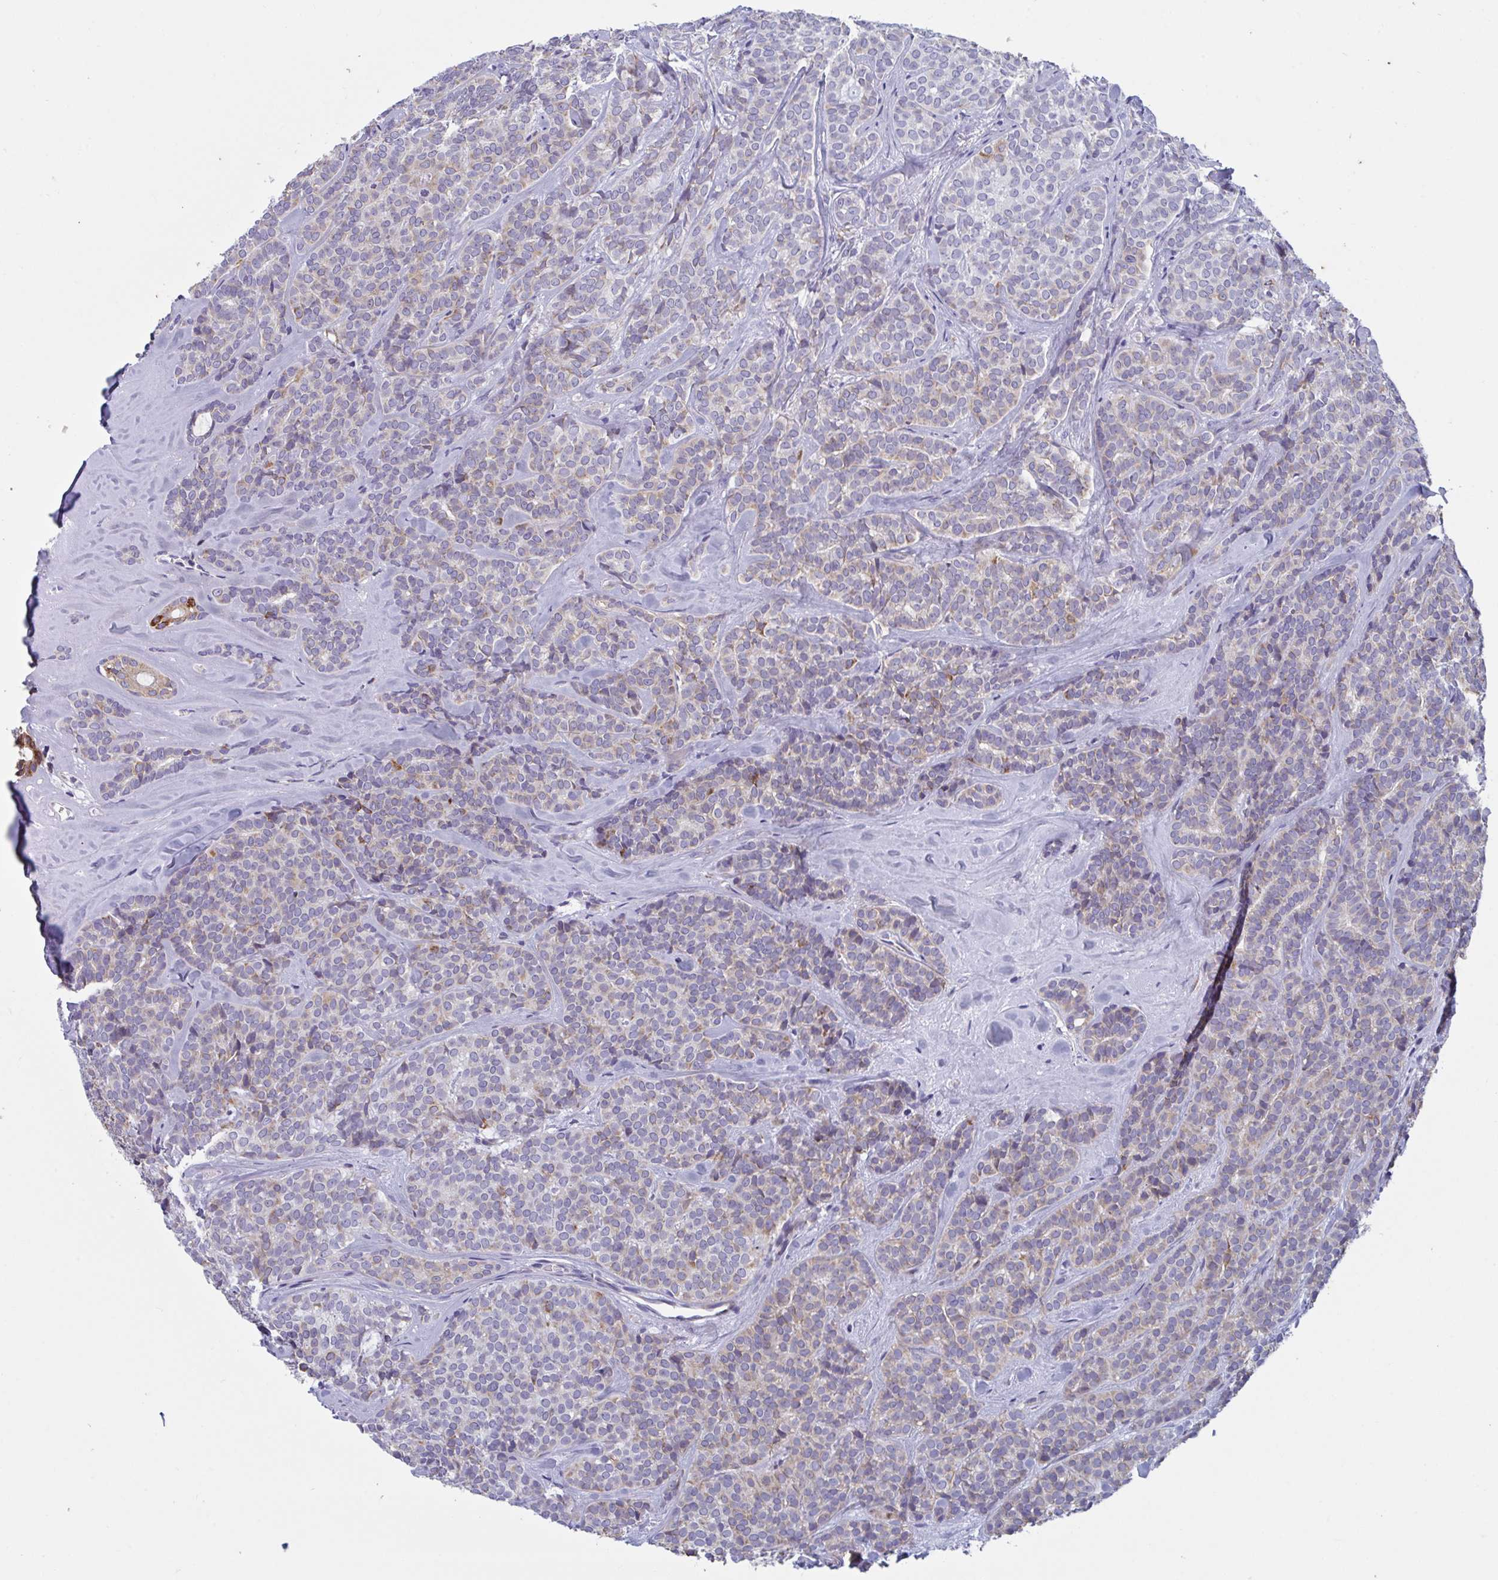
{"staining": {"intensity": "weak", "quantity": "25%-75%", "location": "cytoplasmic/membranous"}, "tissue": "head and neck cancer", "cell_type": "Tumor cells", "image_type": "cancer", "snomed": [{"axis": "morphology", "description": "Normal tissue, NOS"}, {"axis": "morphology", "description": "Adenocarcinoma, NOS"}, {"axis": "topography", "description": "Oral tissue"}, {"axis": "topography", "description": "Head-Neck"}], "caption": "The immunohistochemical stain labels weak cytoplasmic/membranous positivity in tumor cells of head and neck adenocarcinoma tissue.", "gene": "BCAT2", "patient": {"sex": "female", "age": 57}}